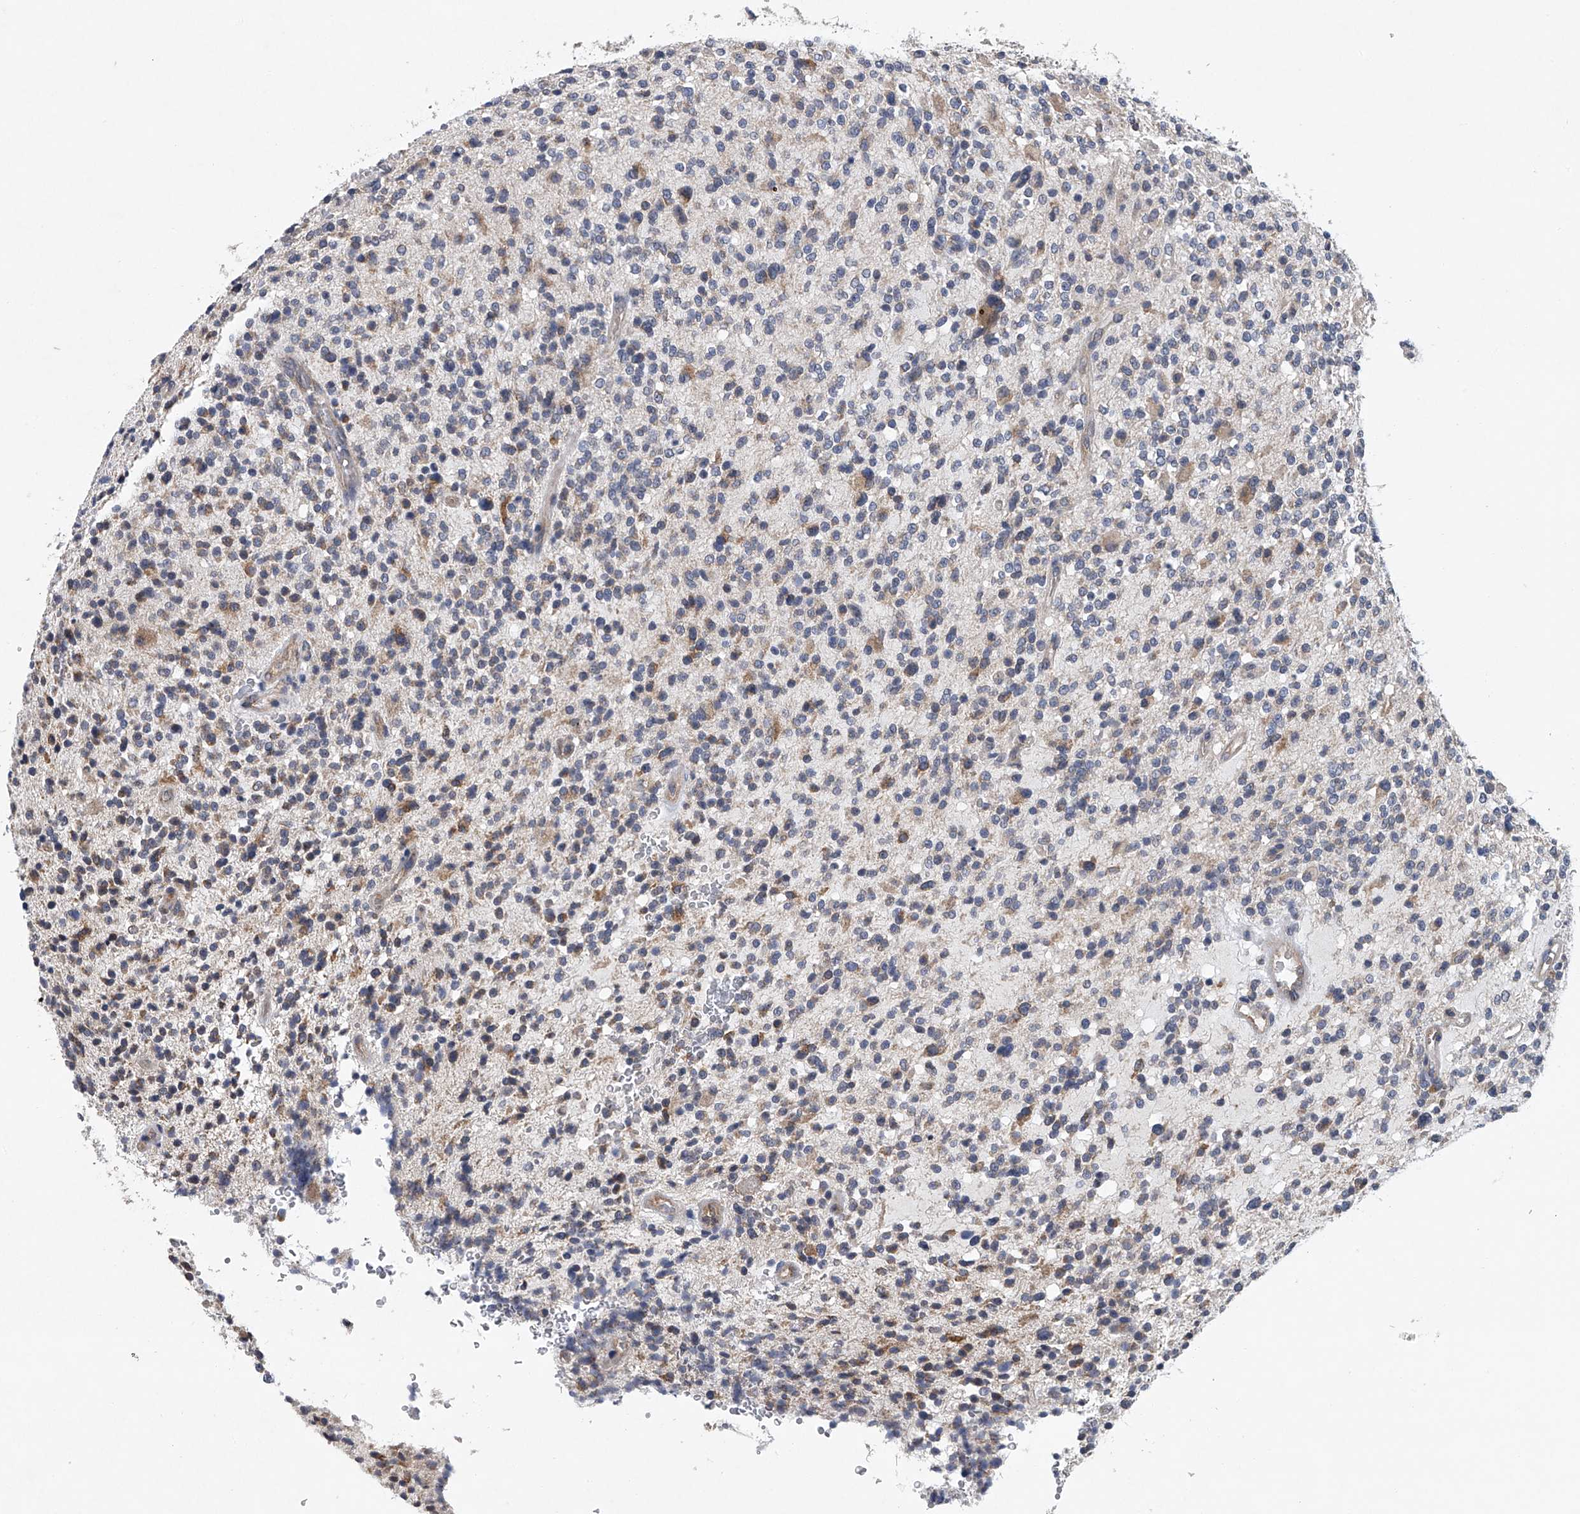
{"staining": {"intensity": "moderate", "quantity": "<25%", "location": "cytoplasmic/membranous"}, "tissue": "glioma", "cell_type": "Tumor cells", "image_type": "cancer", "snomed": [{"axis": "morphology", "description": "Glioma, malignant, High grade"}, {"axis": "topography", "description": "Brain"}], "caption": "An immunohistochemistry (IHC) micrograph of tumor tissue is shown. Protein staining in brown highlights moderate cytoplasmic/membranous positivity in glioma within tumor cells.", "gene": "RNF5", "patient": {"sex": "male", "age": 48}}